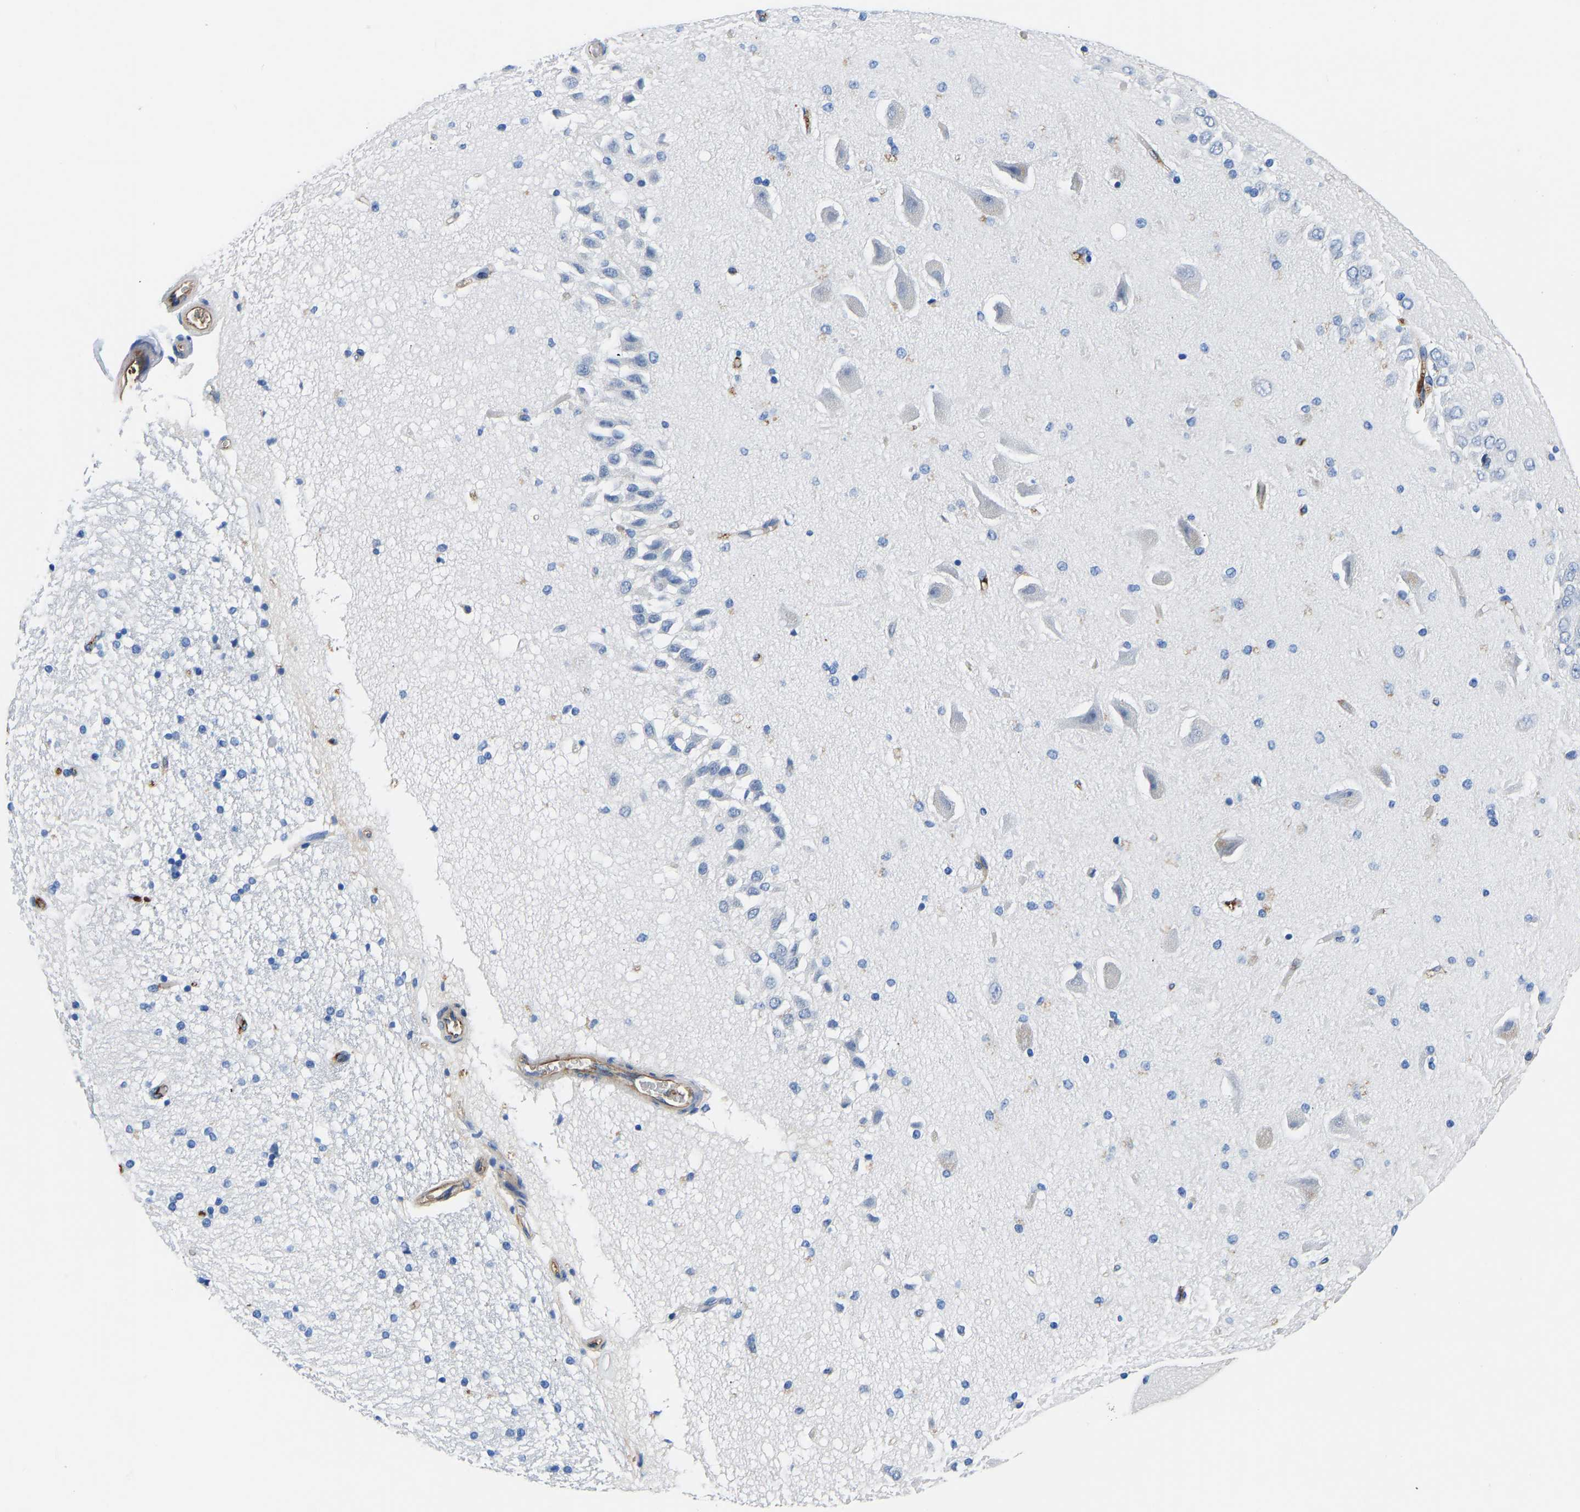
{"staining": {"intensity": "negative", "quantity": "none", "location": "none"}, "tissue": "hippocampus", "cell_type": "Glial cells", "image_type": "normal", "snomed": [{"axis": "morphology", "description": "Normal tissue, NOS"}, {"axis": "topography", "description": "Hippocampus"}], "caption": "This histopathology image is of normal hippocampus stained with IHC to label a protein in brown with the nuclei are counter-stained blue. There is no expression in glial cells. Brightfield microscopy of IHC stained with DAB (3,3'-diaminobenzidine) (brown) and hematoxylin (blue), captured at high magnification.", "gene": "HSPG2", "patient": {"sex": "female", "age": 54}}